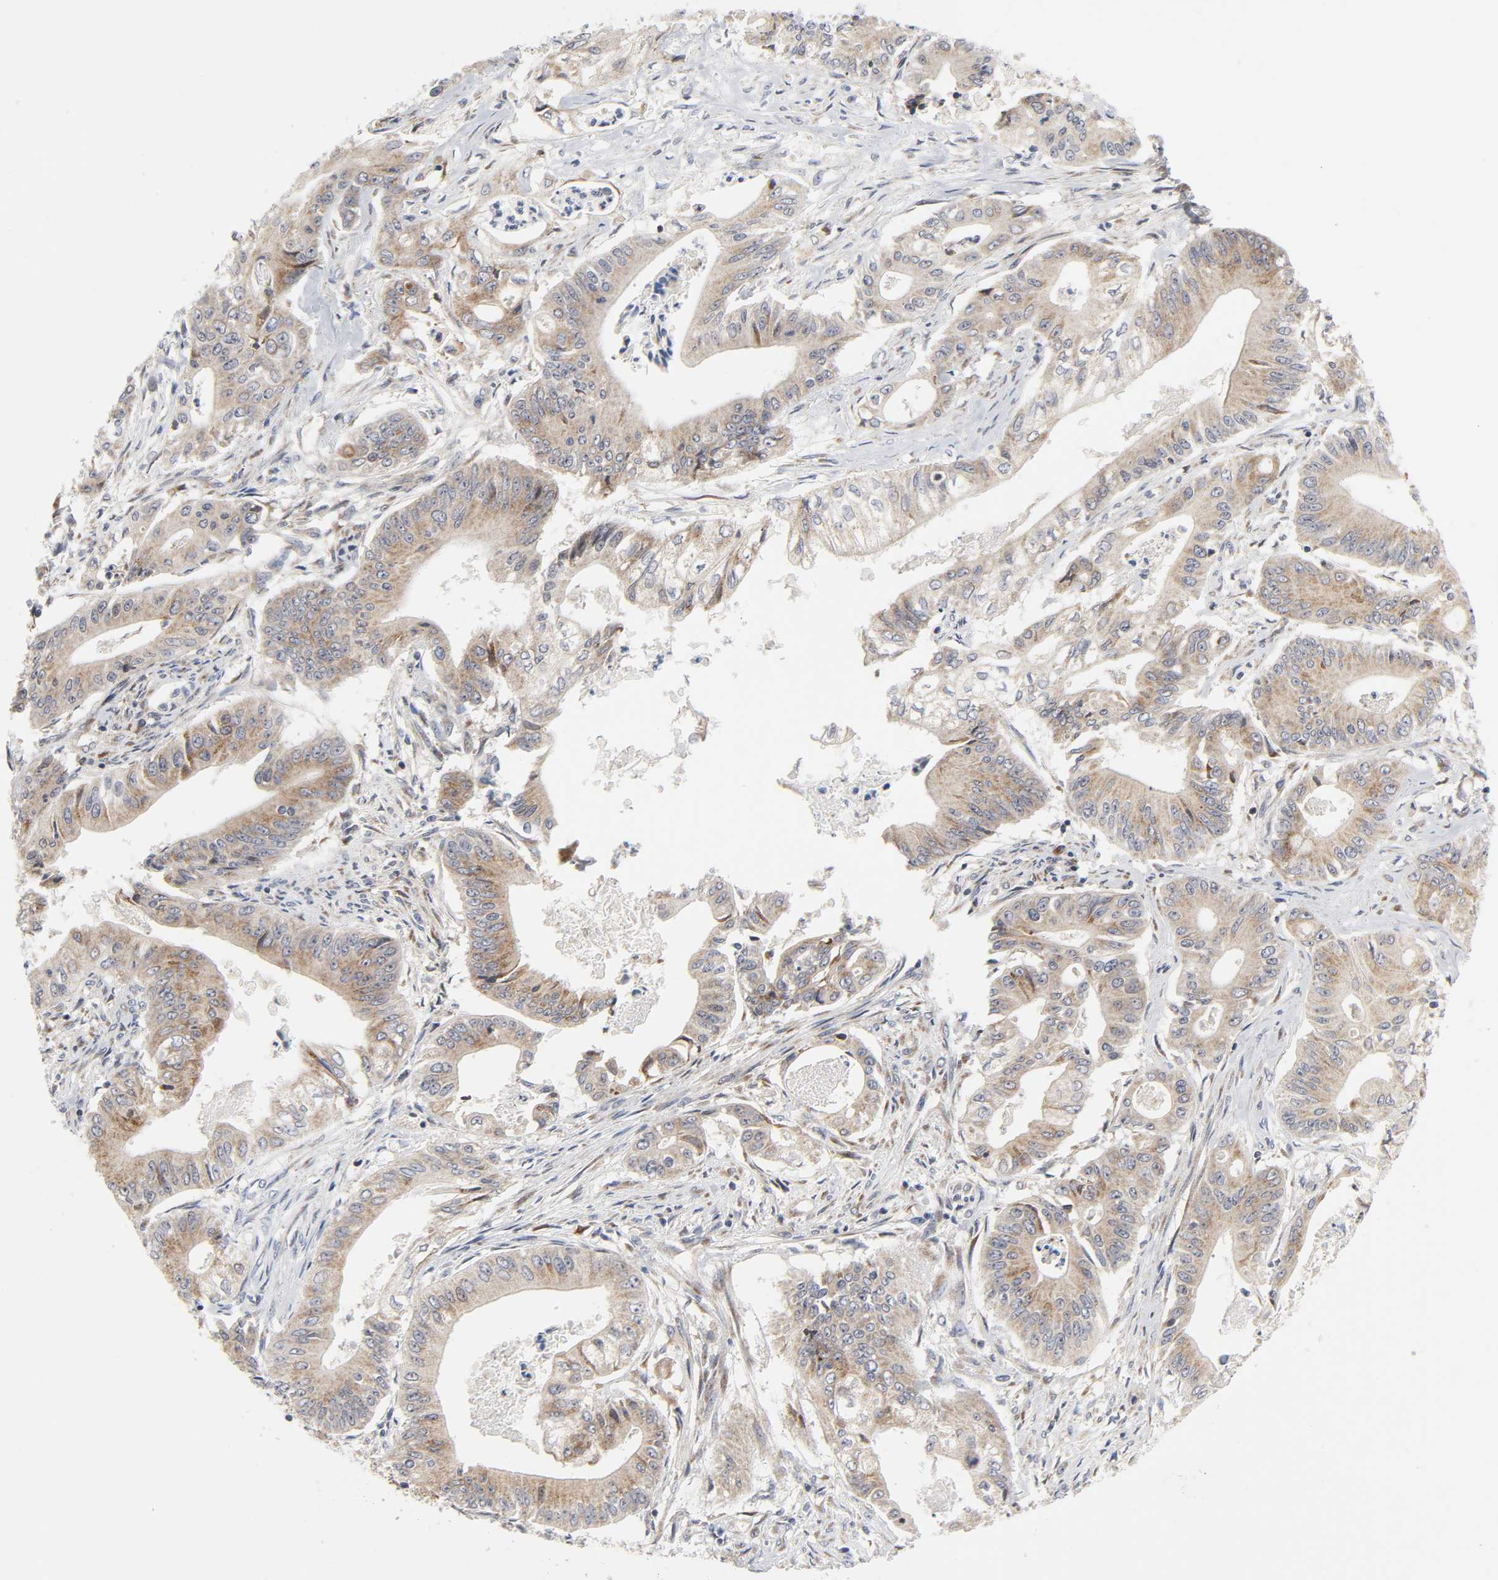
{"staining": {"intensity": "moderate", "quantity": ">75%", "location": "cytoplasmic/membranous"}, "tissue": "pancreatic cancer", "cell_type": "Tumor cells", "image_type": "cancer", "snomed": [{"axis": "morphology", "description": "Normal tissue, NOS"}, {"axis": "topography", "description": "Lymph node"}], "caption": "Tumor cells show moderate cytoplasmic/membranous positivity in approximately >75% of cells in pancreatic cancer. (IHC, brightfield microscopy, high magnification).", "gene": "BAX", "patient": {"sex": "male", "age": 62}}